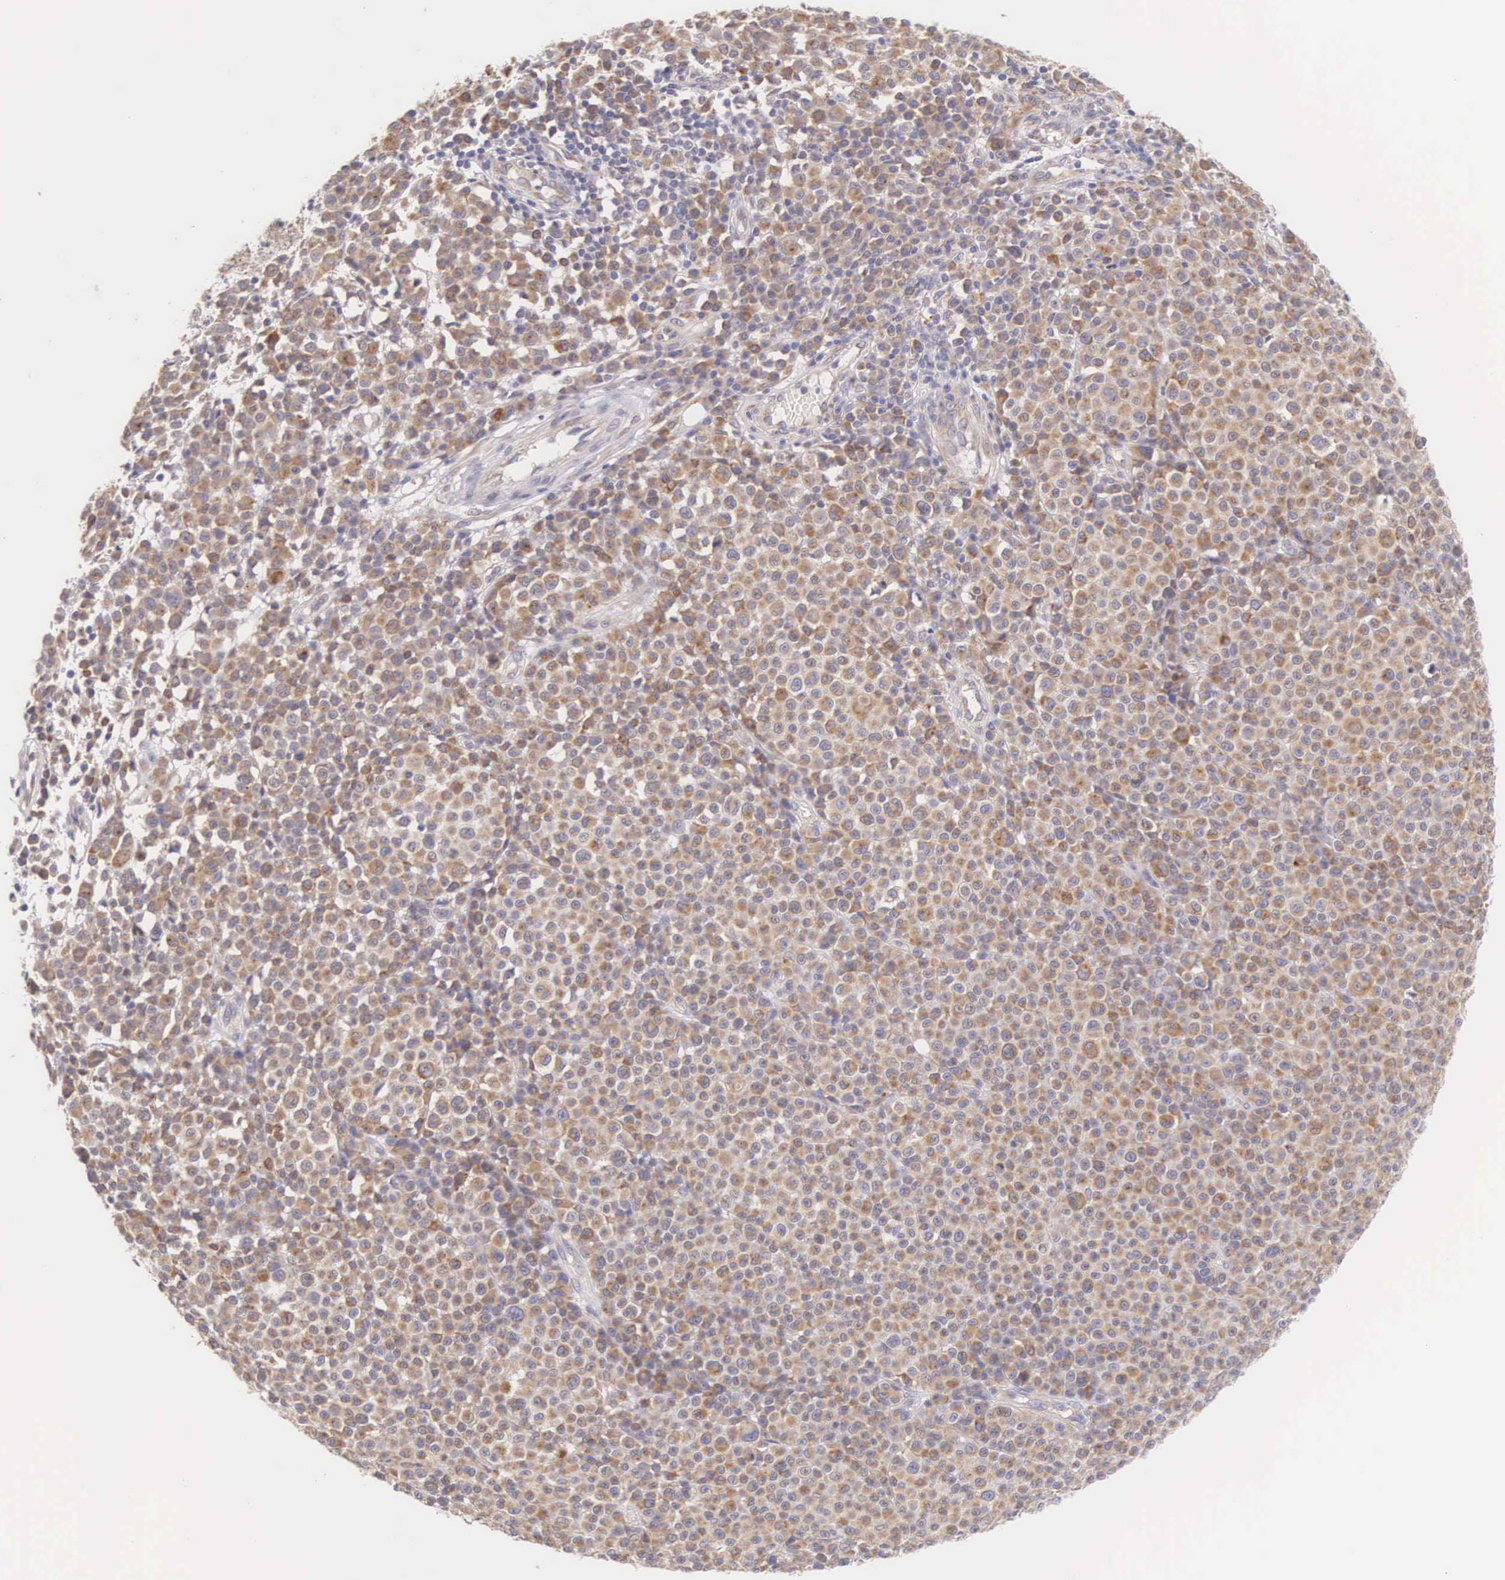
{"staining": {"intensity": "moderate", "quantity": ">75%", "location": "cytoplasmic/membranous"}, "tissue": "melanoma", "cell_type": "Tumor cells", "image_type": "cancer", "snomed": [{"axis": "morphology", "description": "Malignant melanoma, Metastatic site"}, {"axis": "topography", "description": "Skin"}], "caption": "A high-resolution image shows IHC staining of melanoma, which shows moderate cytoplasmic/membranous positivity in approximately >75% of tumor cells. (IHC, brightfield microscopy, high magnification).", "gene": "NSDHL", "patient": {"sex": "male", "age": 32}}